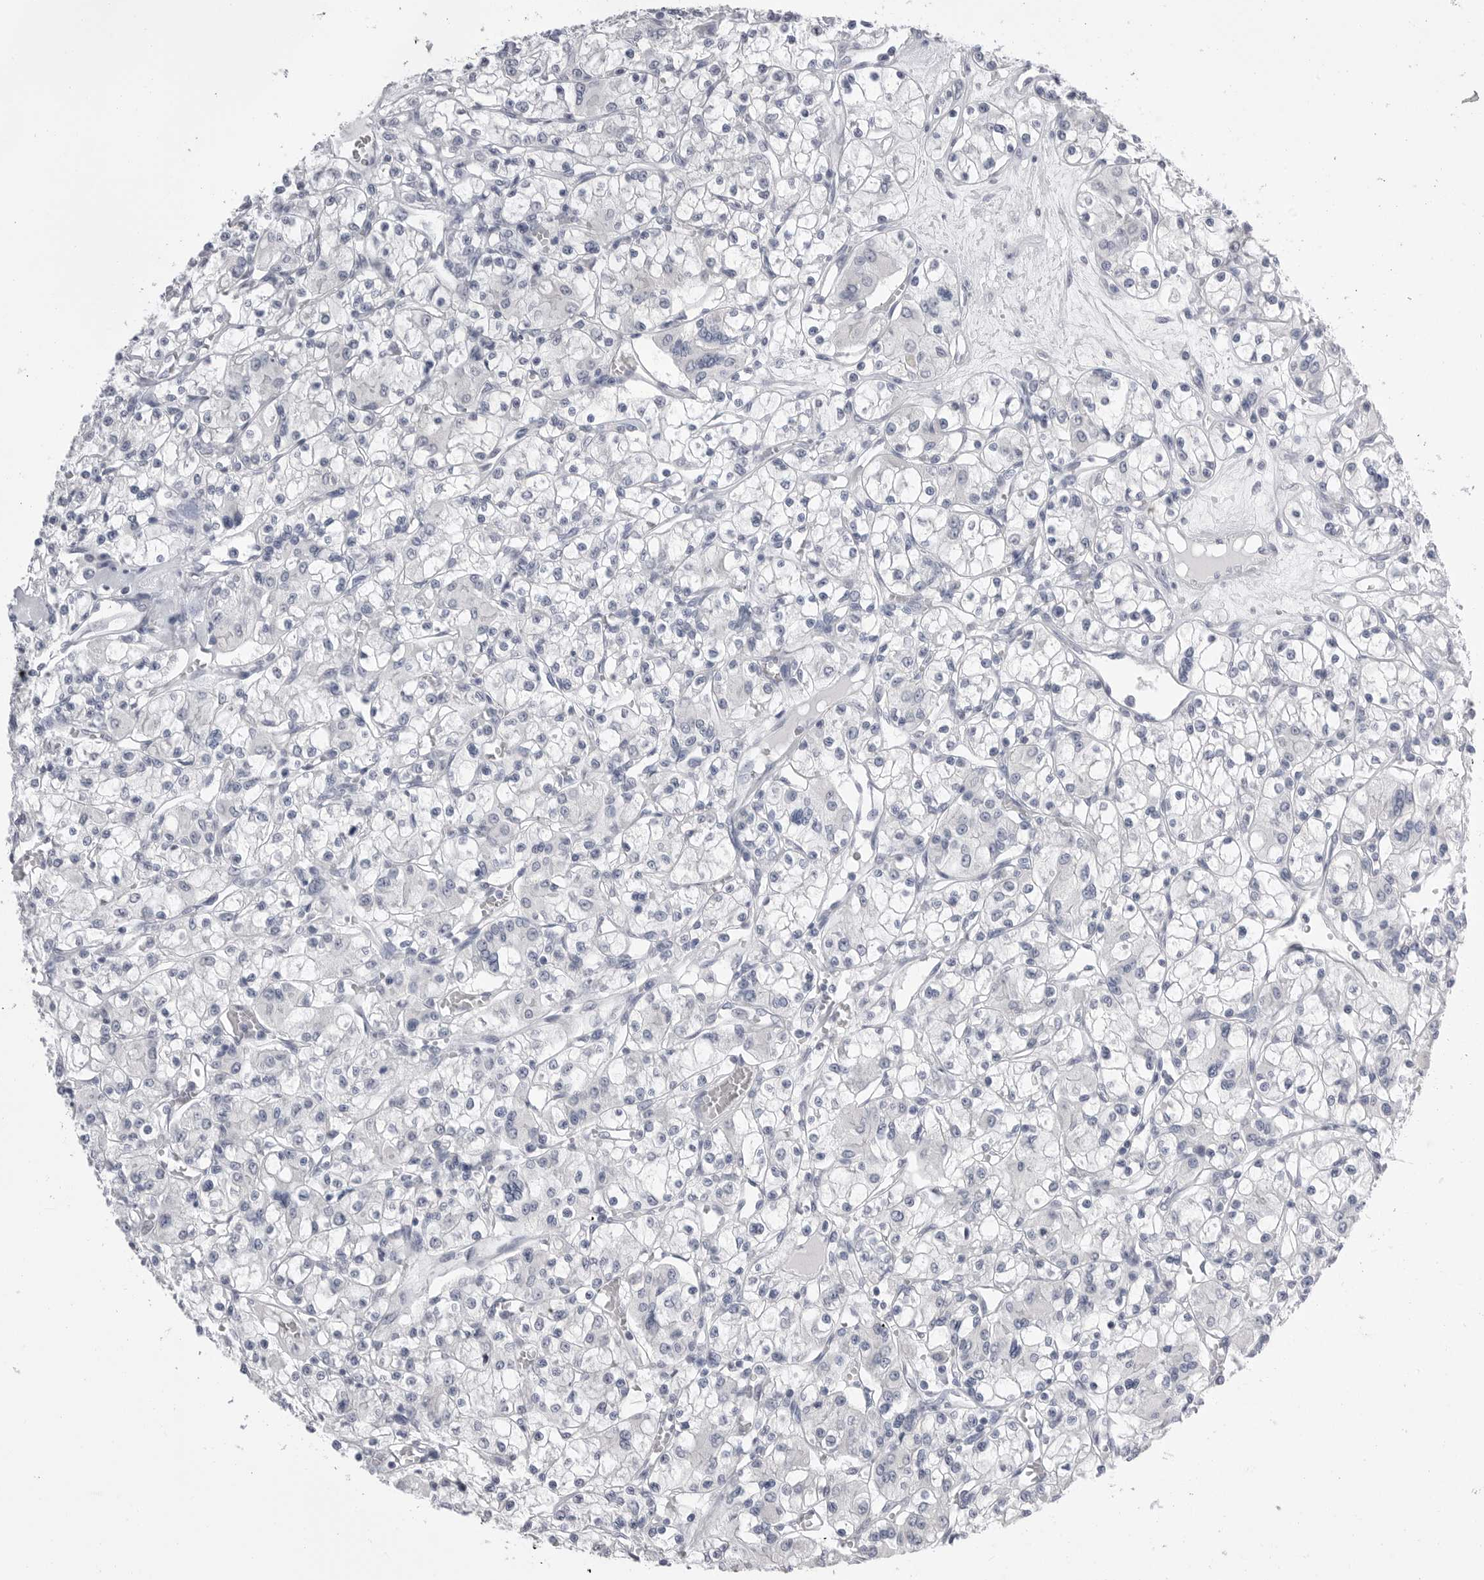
{"staining": {"intensity": "negative", "quantity": "none", "location": "none"}, "tissue": "renal cancer", "cell_type": "Tumor cells", "image_type": "cancer", "snomed": [{"axis": "morphology", "description": "Adenocarcinoma, NOS"}, {"axis": "topography", "description": "Kidney"}], "caption": "A photomicrograph of human renal adenocarcinoma is negative for staining in tumor cells.", "gene": "CPB1", "patient": {"sex": "female", "age": 59}}